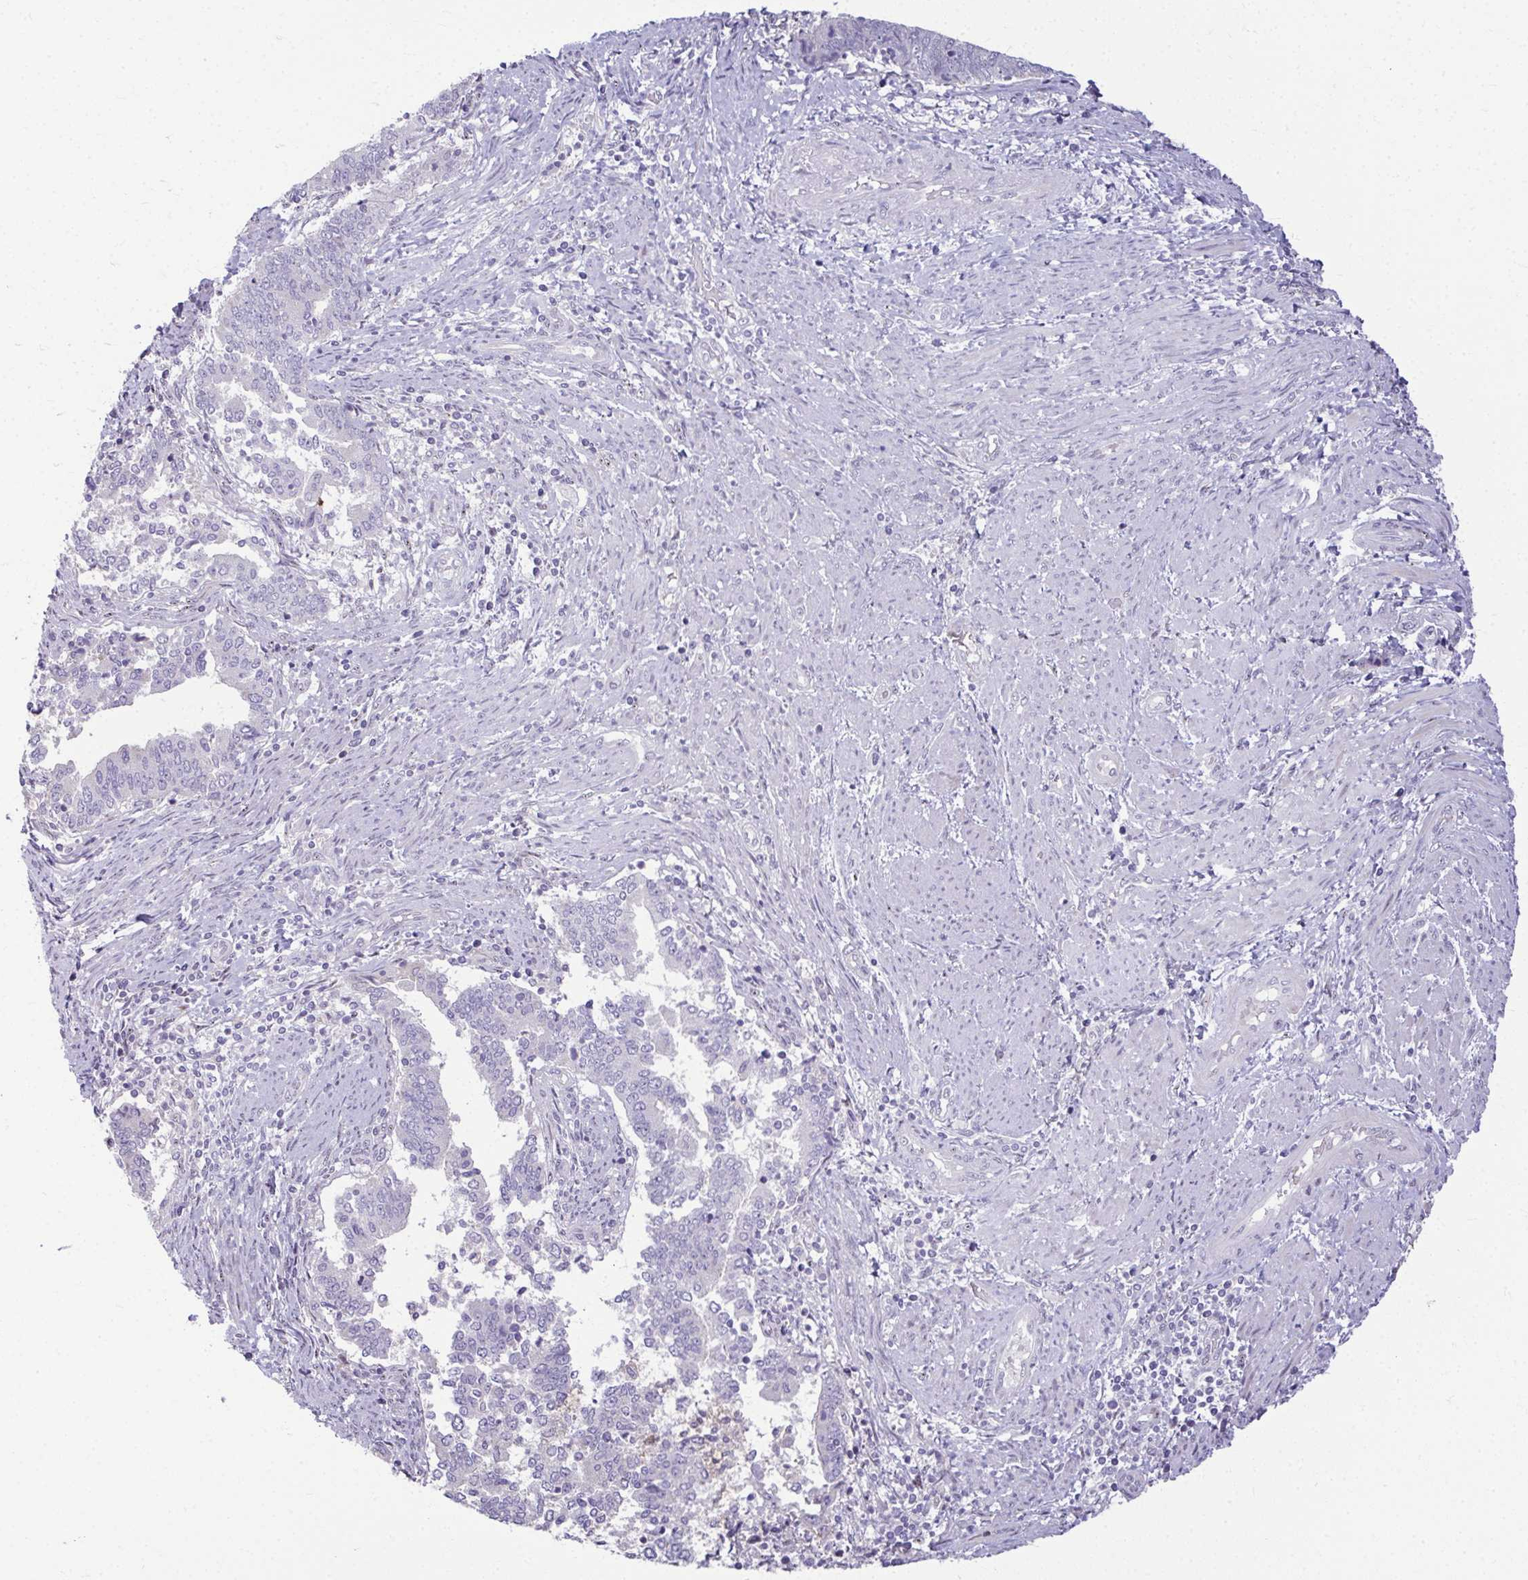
{"staining": {"intensity": "negative", "quantity": "none", "location": "none"}, "tissue": "endometrial cancer", "cell_type": "Tumor cells", "image_type": "cancer", "snomed": [{"axis": "morphology", "description": "Adenocarcinoma, NOS"}, {"axis": "topography", "description": "Endometrium"}], "caption": "Adenocarcinoma (endometrial) was stained to show a protein in brown. There is no significant expression in tumor cells.", "gene": "ODF1", "patient": {"sex": "female", "age": 65}}